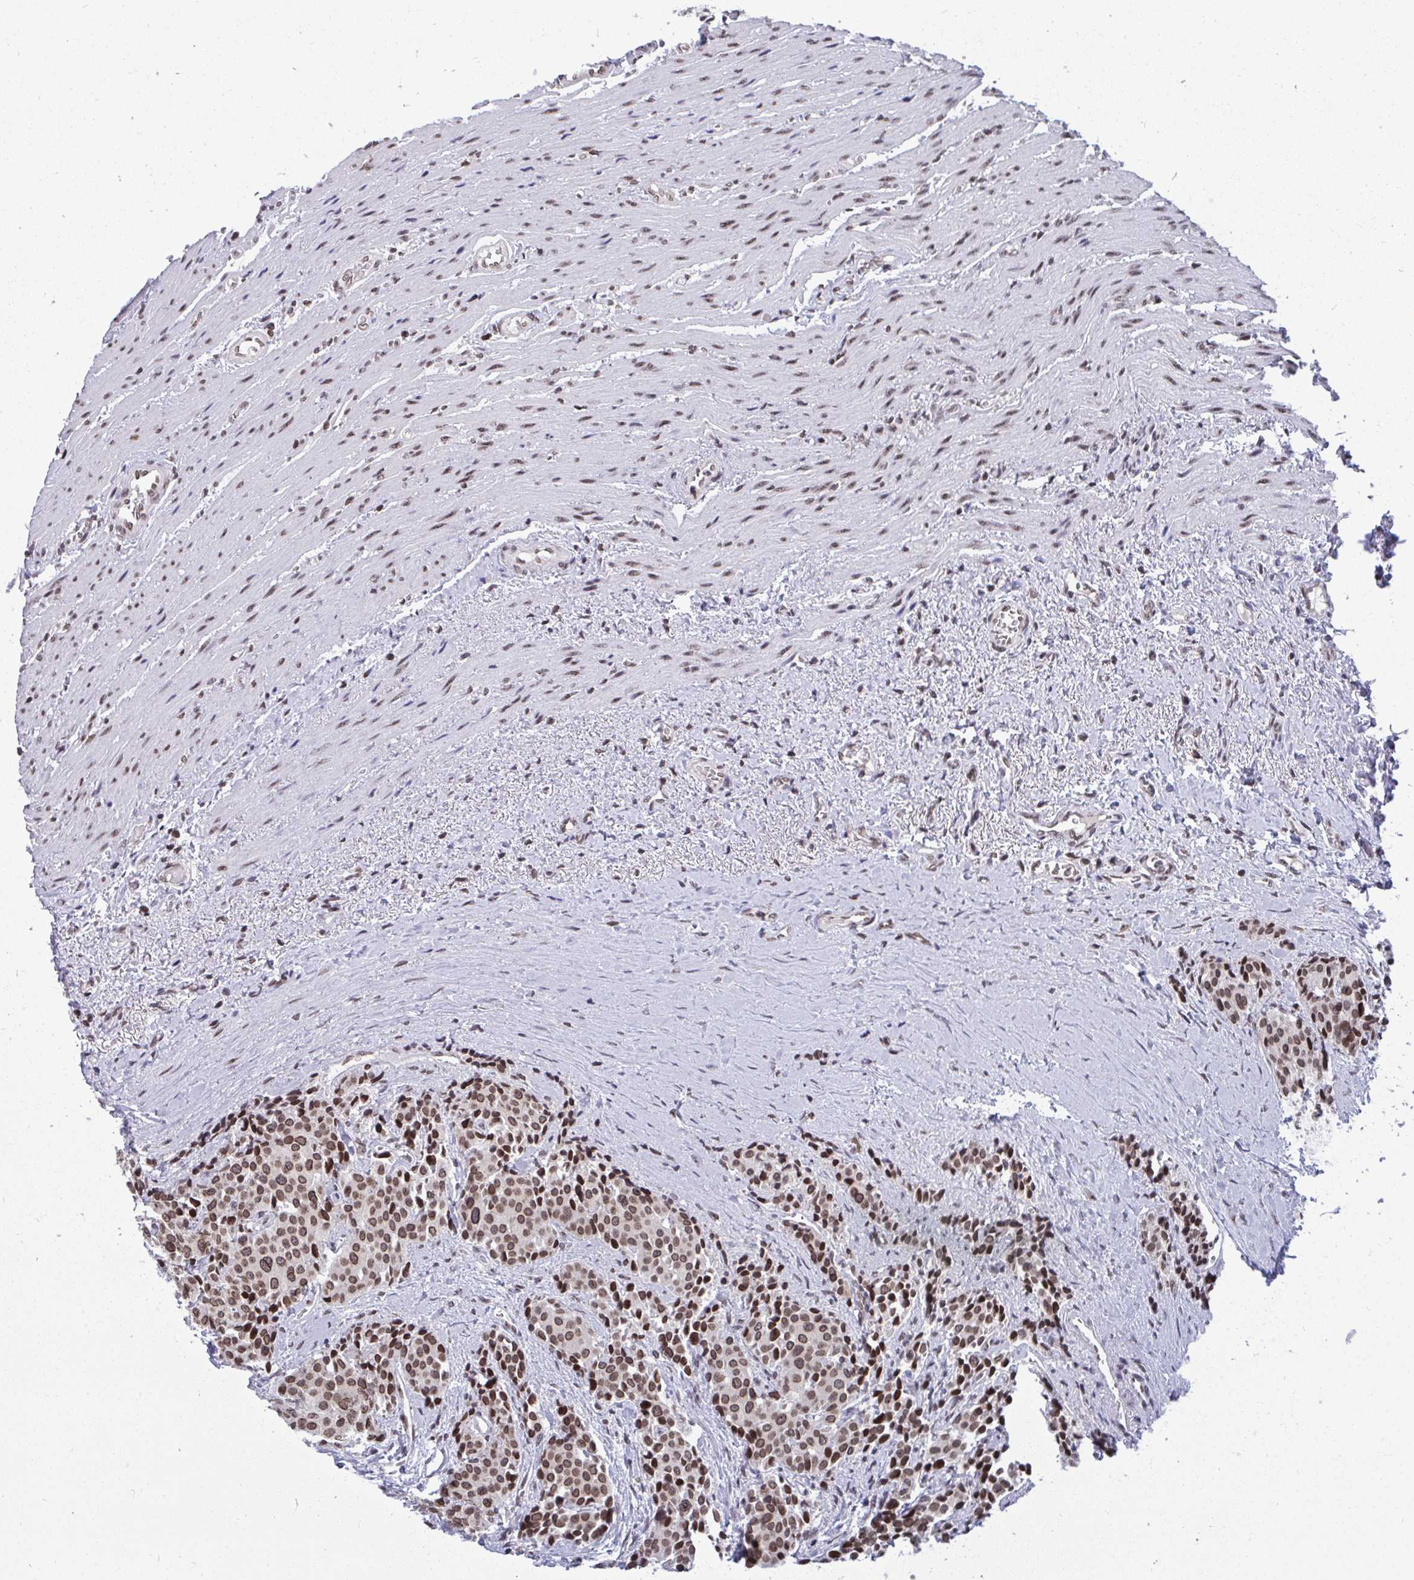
{"staining": {"intensity": "moderate", "quantity": ">75%", "location": "nuclear"}, "tissue": "carcinoid", "cell_type": "Tumor cells", "image_type": "cancer", "snomed": [{"axis": "morphology", "description": "Carcinoid, malignant, NOS"}, {"axis": "topography", "description": "Small intestine"}], "caption": "Tumor cells display moderate nuclear expression in approximately >75% of cells in carcinoid (malignant). Using DAB (3,3'-diaminobenzidine) (brown) and hematoxylin (blue) stains, captured at high magnification using brightfield microscopy.", "gene": "JPT1", "patient": {"sex": "male", "age": 73}}